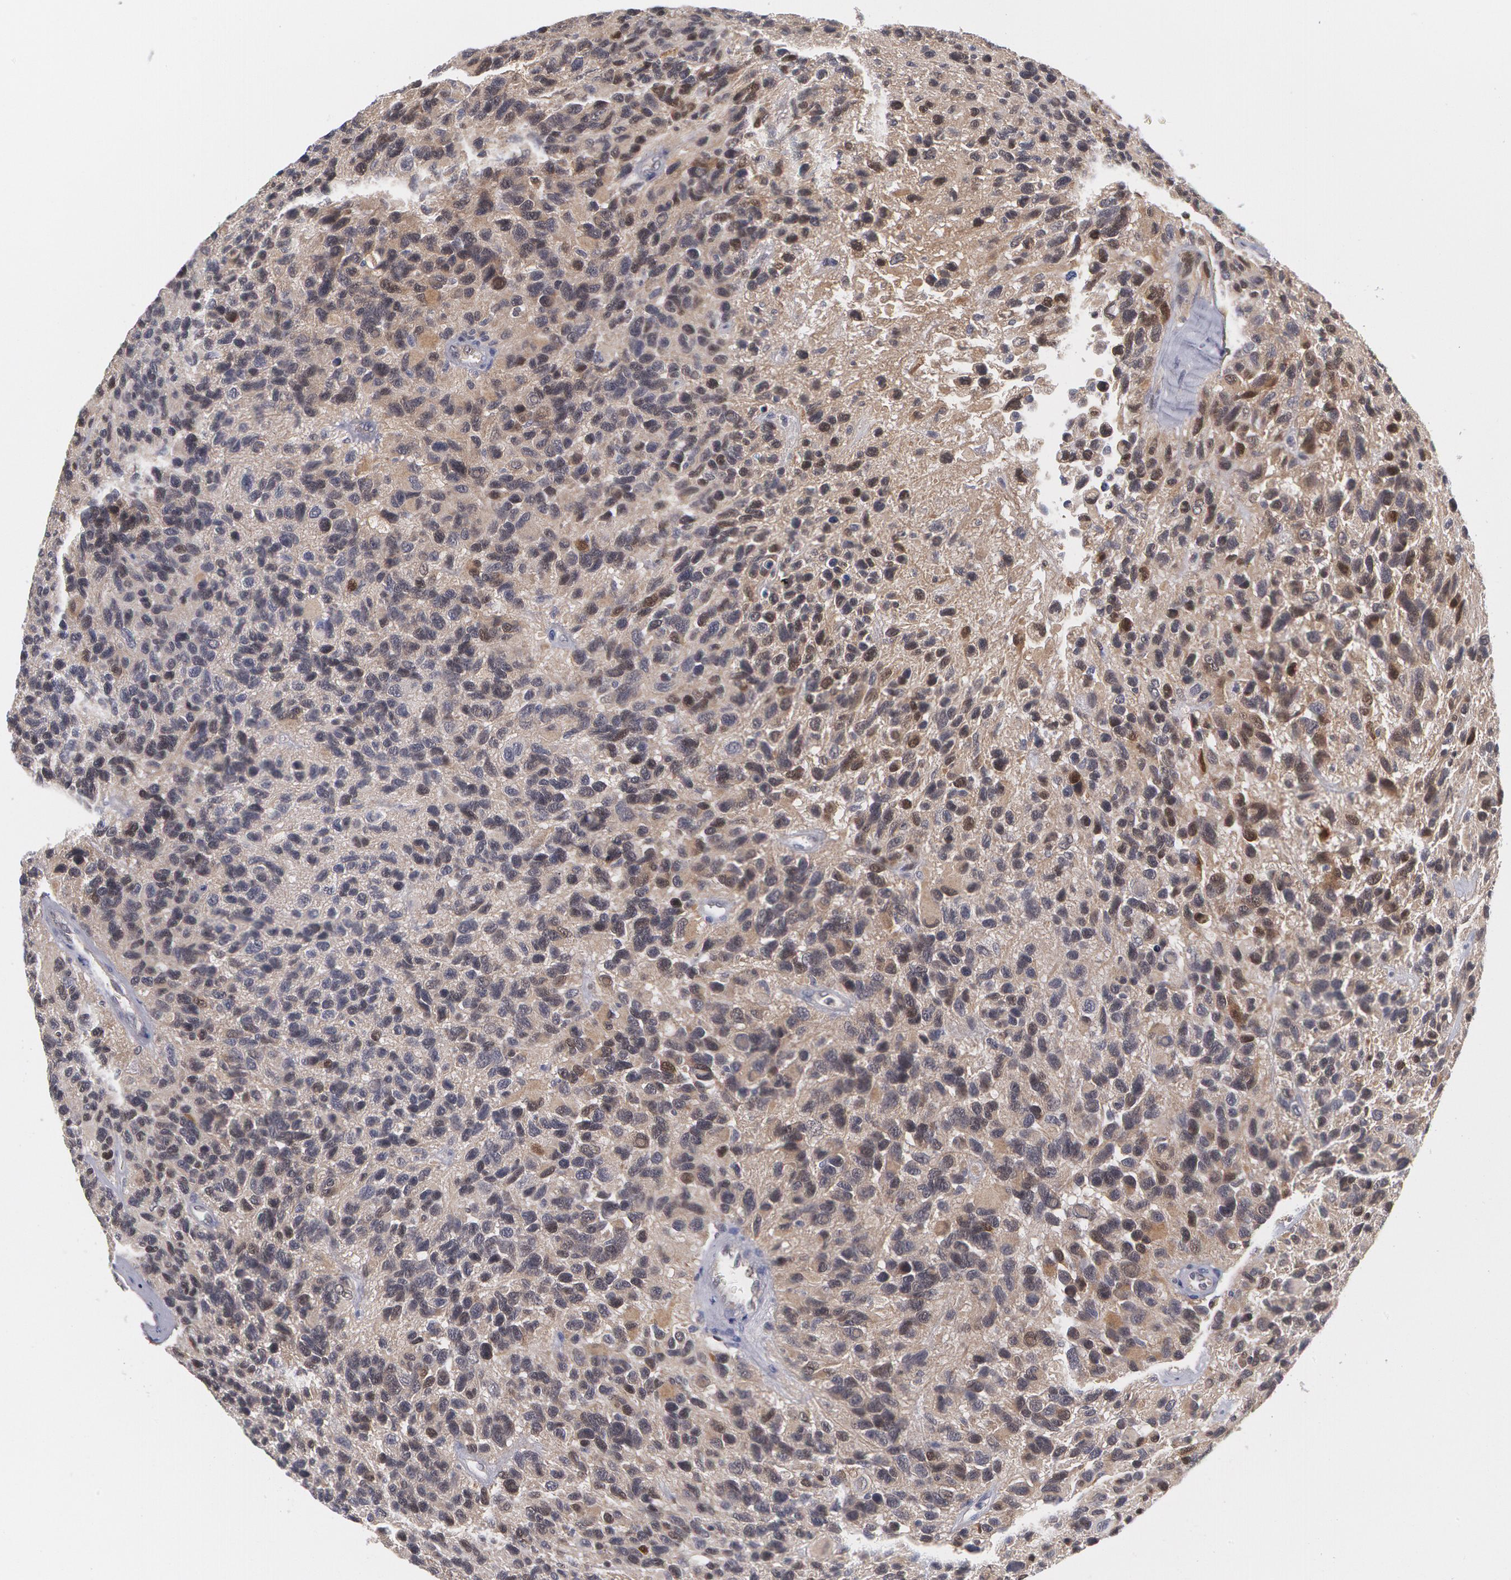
{"staining": {"intensity": "negative", "quantity": "none", "location": "none"}, "tissue": "glioma", "cell_type": "Tumor cells", "image_type": "cancer", "snomed": [{"axis": "morphology", "description": "Glioma, malignant, High grade"}, {"axis": "topography", "description": "Brain"}], "caption": "DAB (3,3'-diaminobenzidine) immunohistochemical staining of human glioma exhibits no significant staining in tumor cells.", "gene": "TXNRD1", "patient": {"sex": "male", "age": 77}}